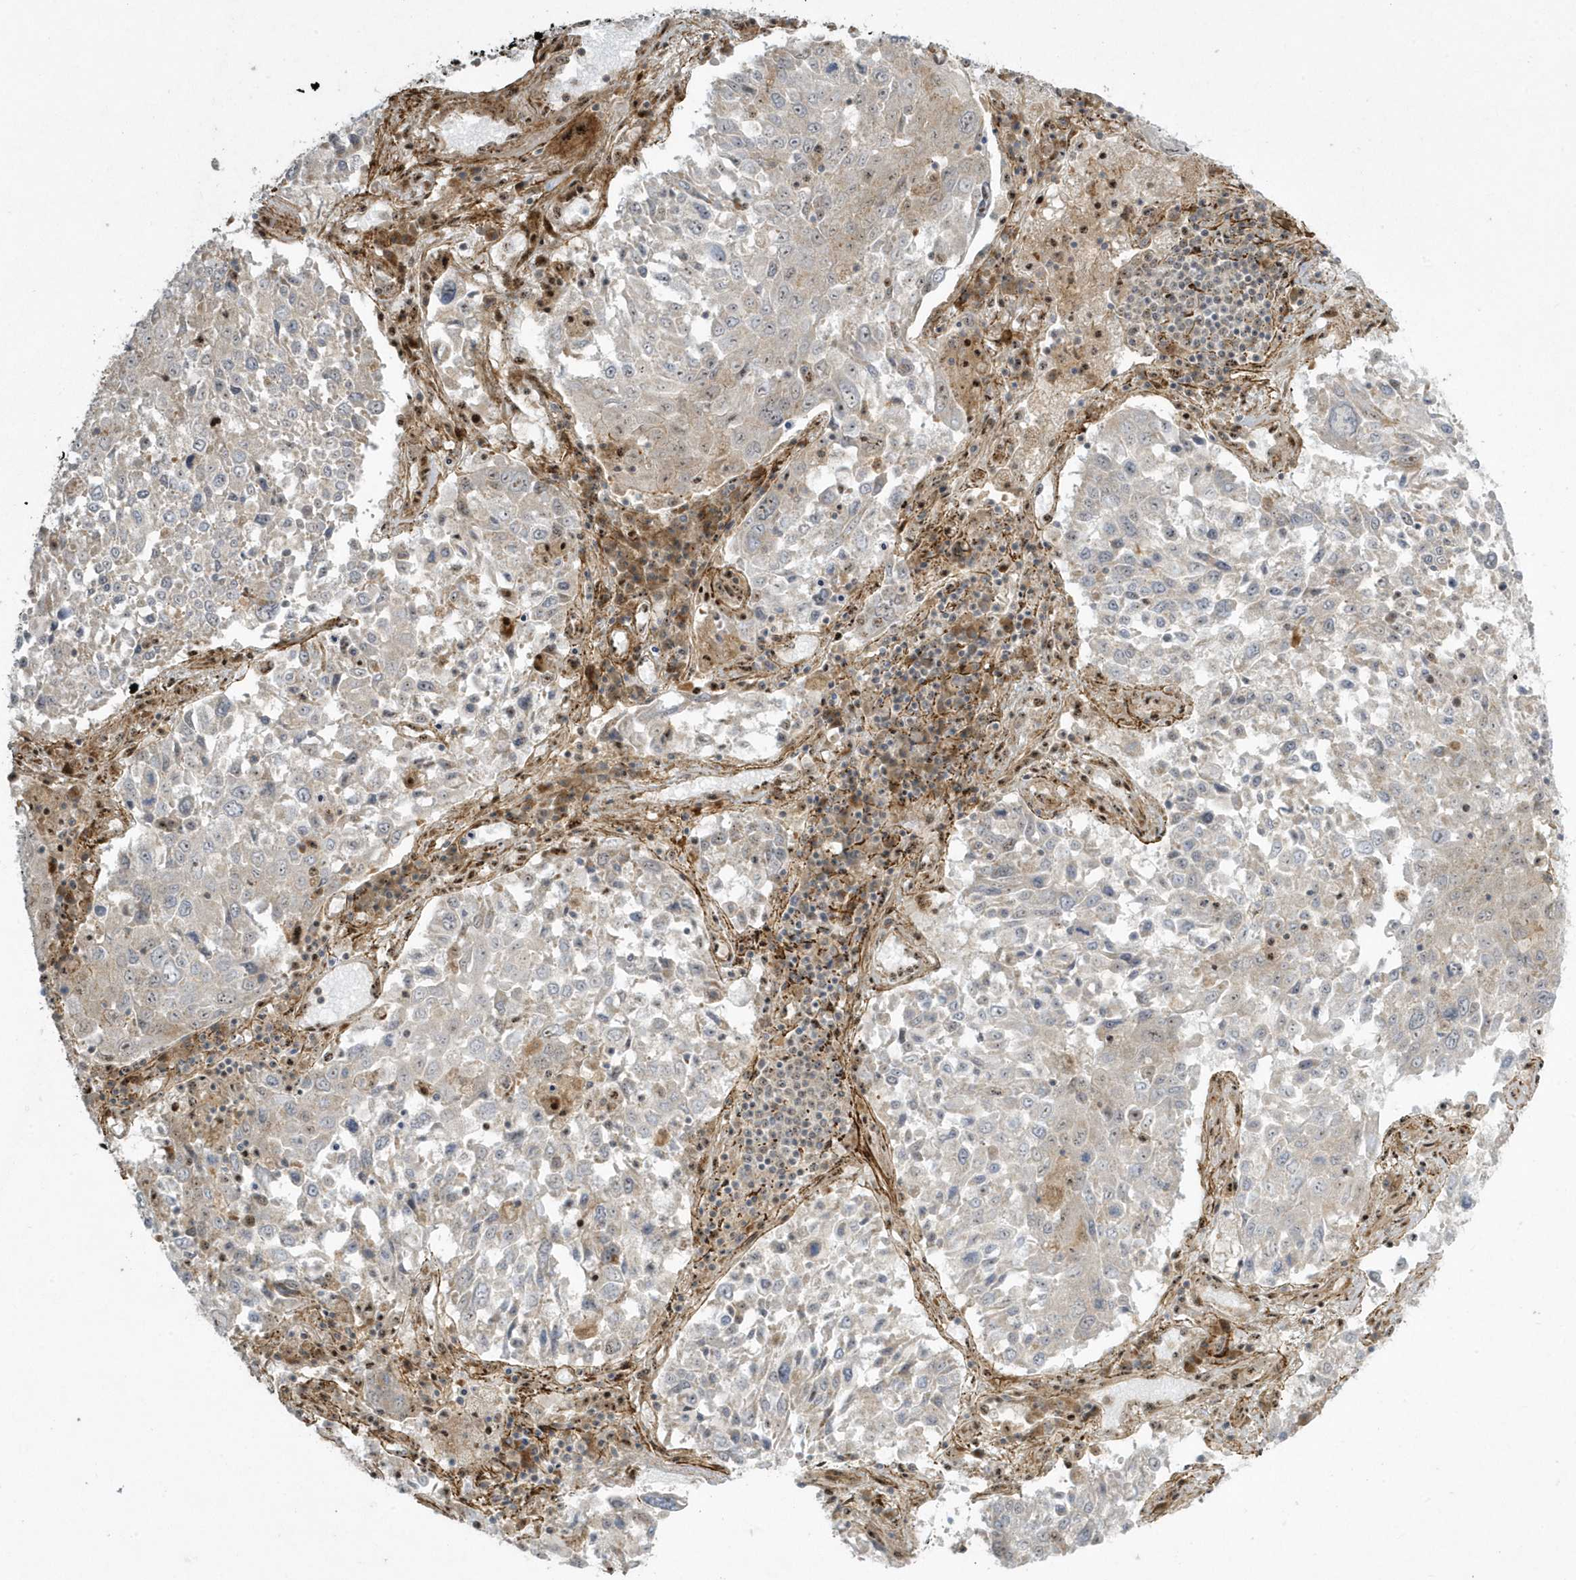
{"staining": {"intensity": "negative", "quantity": "none", "location": "none"}, "tissue": "lung cancer", "cell_type": "Tumor cells", "image_type": "cancer", "snomed": [{"axis": "morphology", "description": "Squamous cell carcinoma, NOS"}, {"axis": "topography", "description": "Lung"}], "caption": "Protein analysis of squamous cell carcinoma (lung) demonstrates no significant positivity in tumor cells.", "gene": "MASP2", "patient": {"sex": "male", "age": 65}}